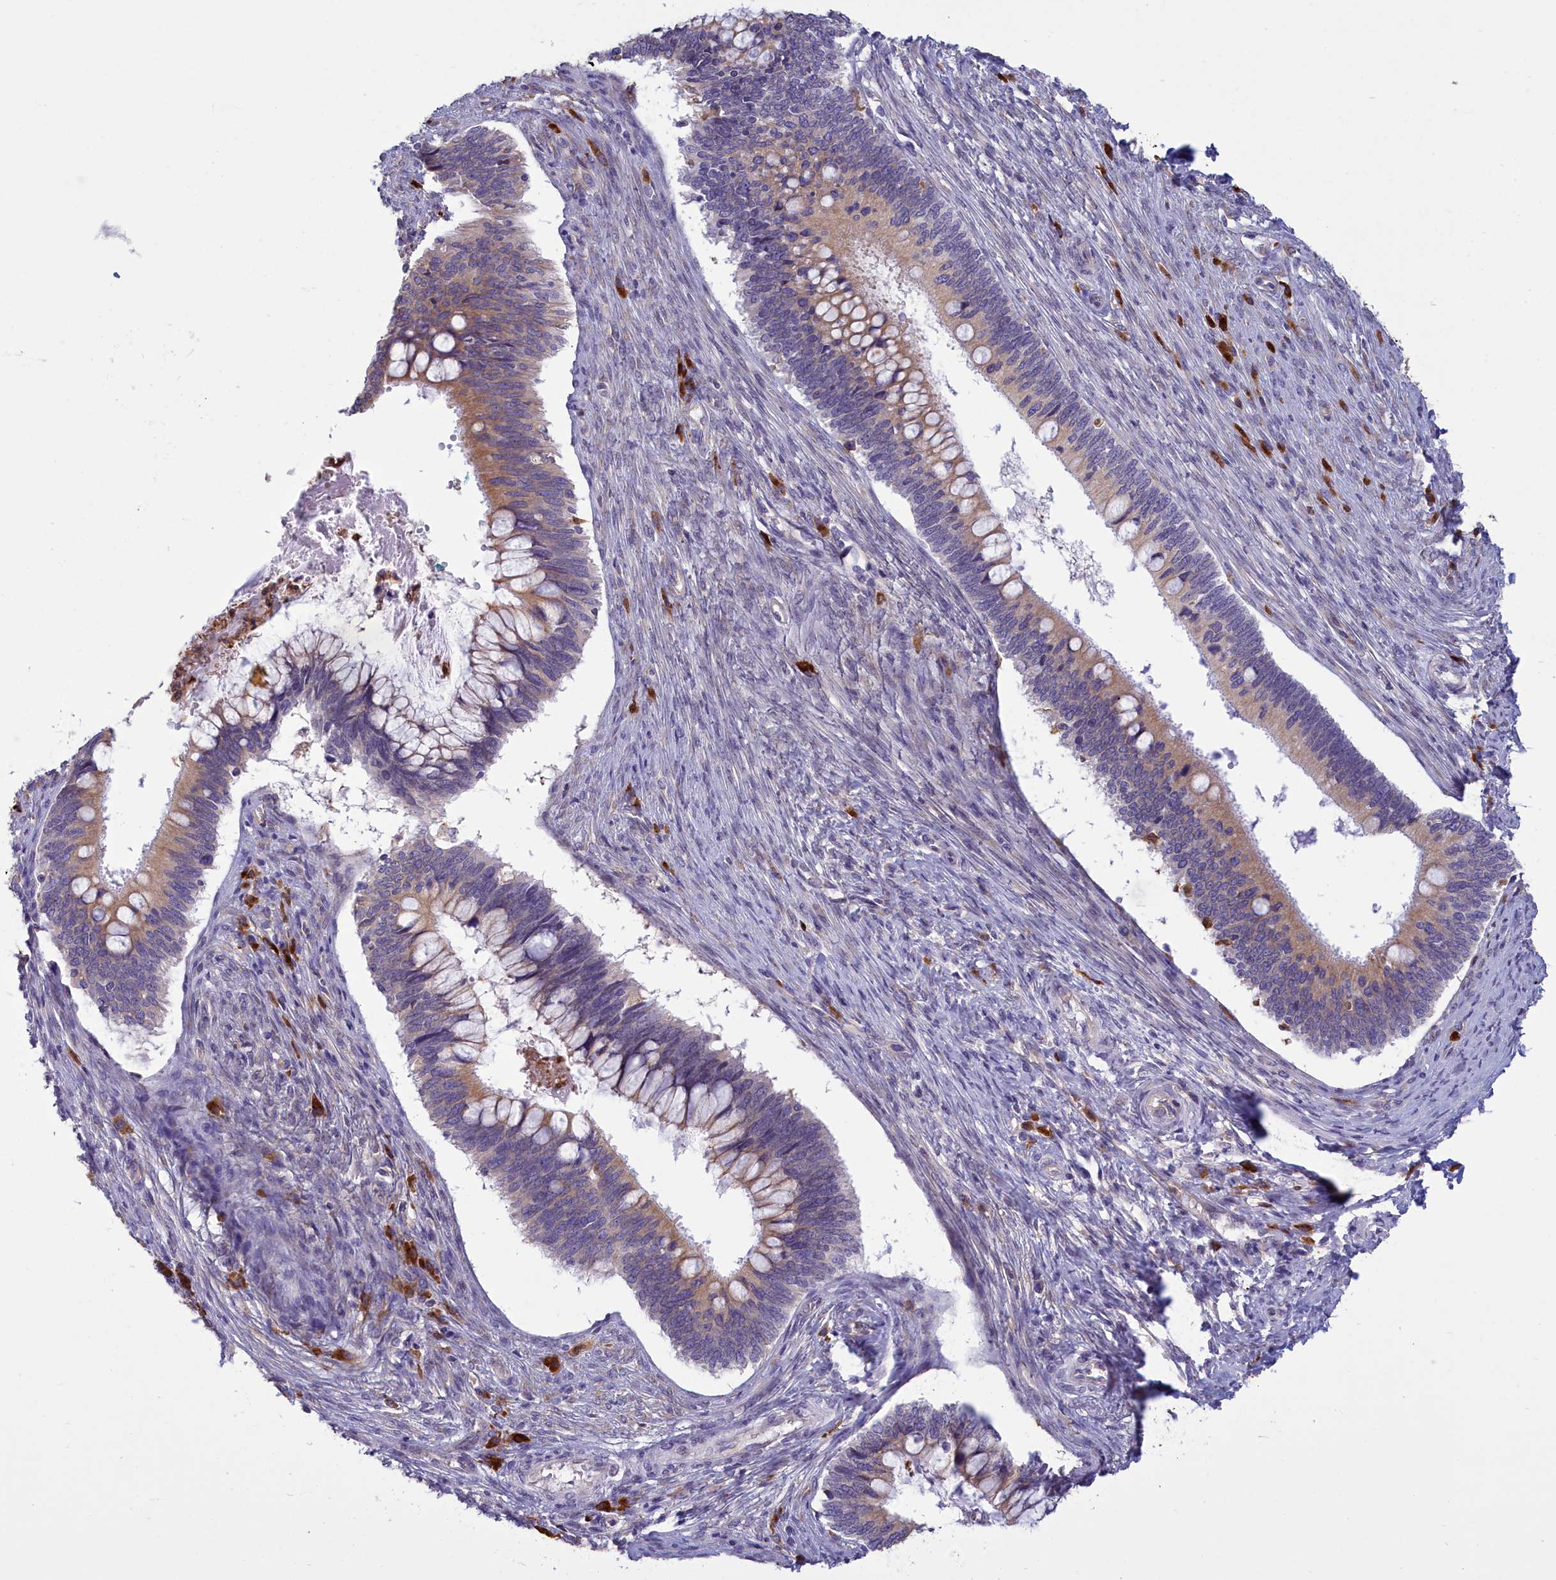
{"staining": {"intensity": "moderate", "quantity": ">75%", "location": "cytoplasmic/membranous"}, "tissue": "cervical cancer", "cell_type": "Tumor cells", "image_type": "cancer", "snomed": [{"axis": "morphology", "description": "Adenocarcinoma, NOS"}, {"axis": "topography", "description": "Cervix"}], "caption": "High-magnification brightfield microscopy of adenocarcinoma (cervical) stained with DAB (brown) and counterstained with hematoxylin (blue). tumor cells exhibit moderate cytoplasmic/membranous positivity is seen in about>75% of cells.", "gene": "HM13", "patient": {"sex": "female", "age": 42}}